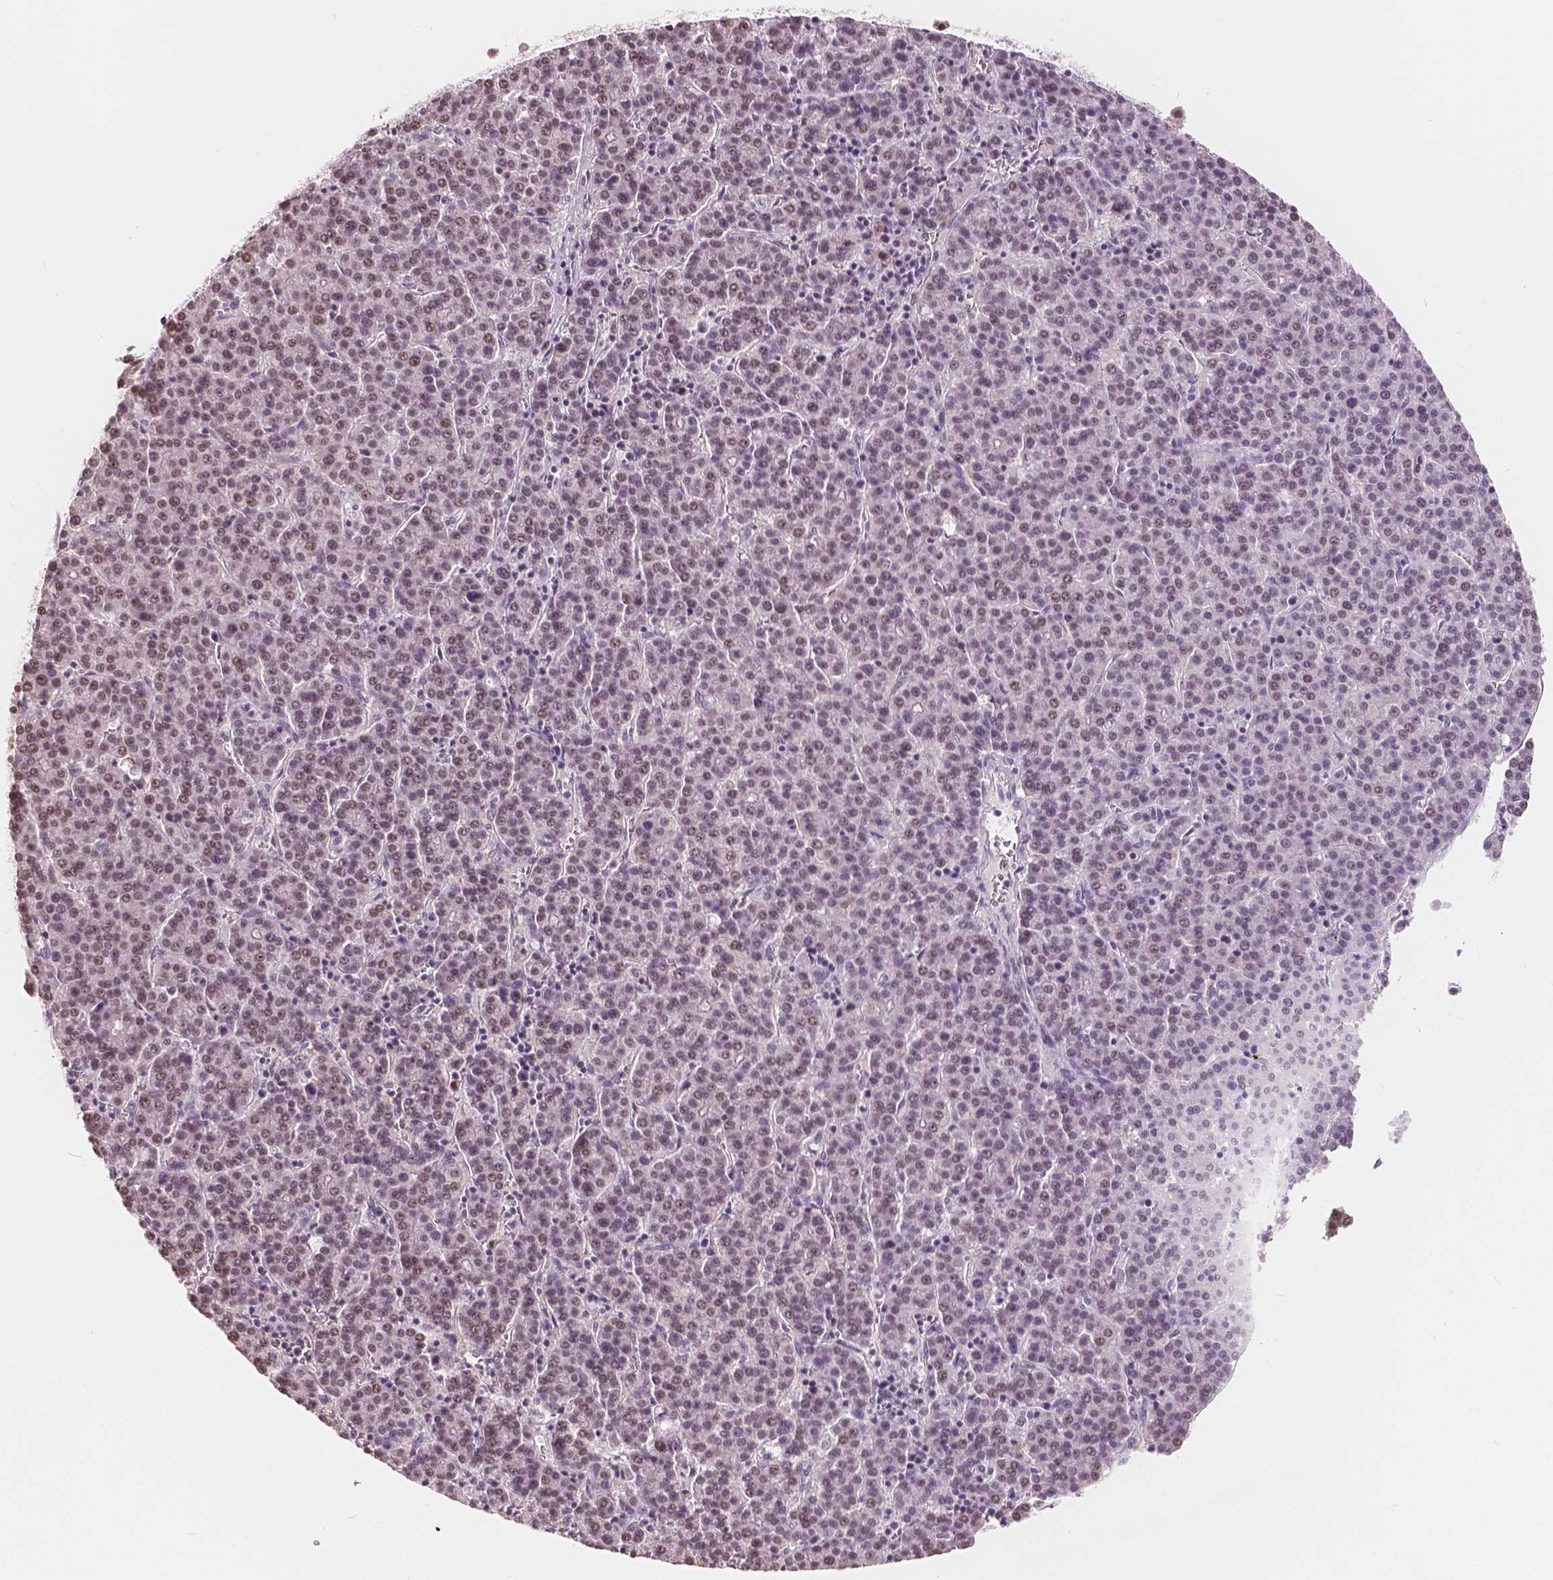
{"staining": {"intensity": "weak", "quantity": ">75%", "location": "nuclear"}, "tissue": "liver cancer", "cell_type": "Tumor cells", "image_type": "cancer", "snomed": [{"axis": "morphology", "description": "Carcinoma, Hepatocellular, NOS"}, {"axis": "topography", "description": "Liver"}], "caption": "The image shows a brown stain indicating the presence of a protein in the nuclear of tumor cells in hepatocellular carcinoma (liver).", "gene": "NOLC1", "patient": {"sex": "female", "age": 58}}